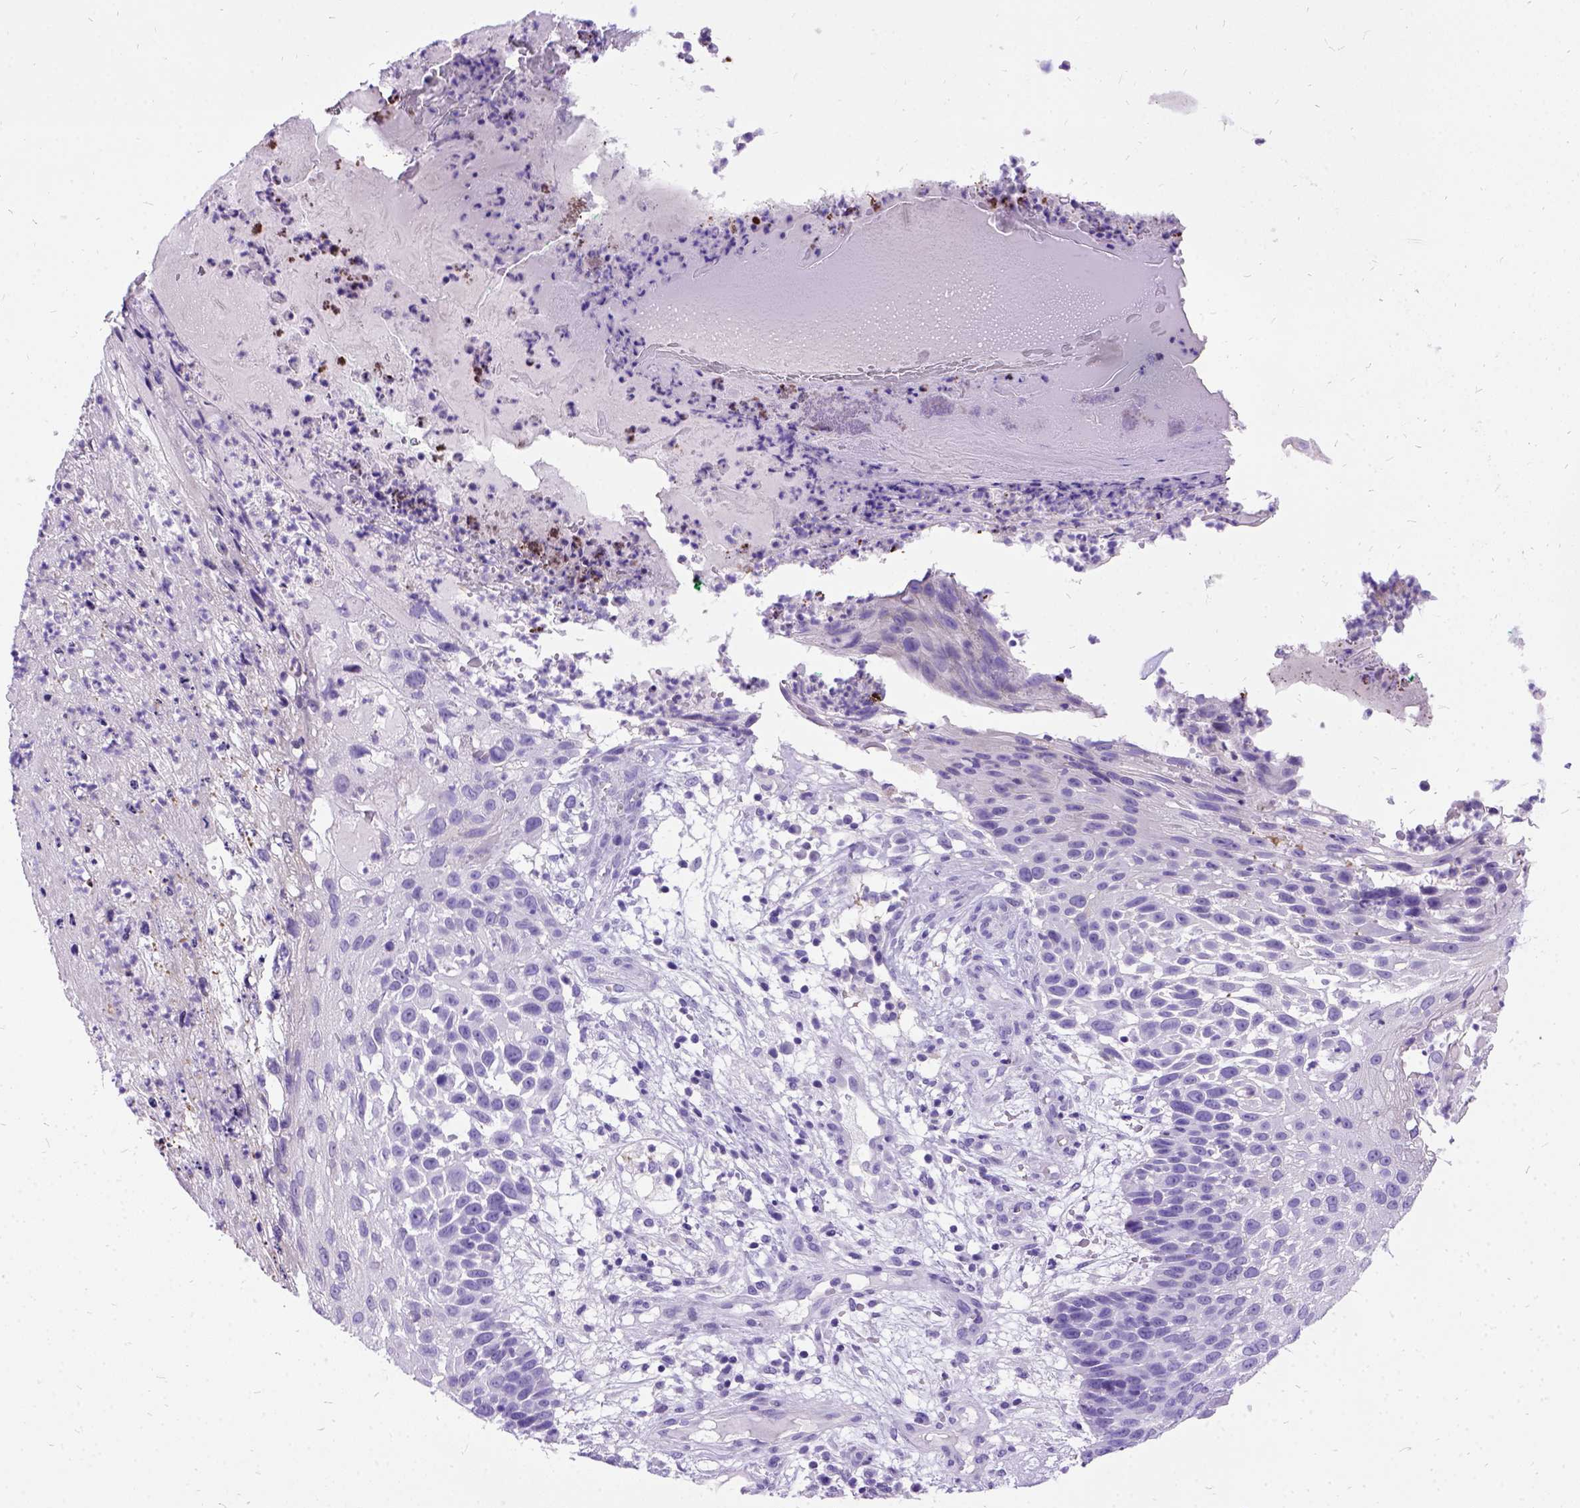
{"staining": {"intensity": "negative", "quantity": "none", "location": "none"}, "tissue": "skin cancer", "cell_type": "Tumor cells", "image_type": "cancer", "snomed": [{"axis": "morphology", "description": "Squamous cell carcinoma, NOS"}, {"axis": "topography", "description": "Skin"}], "caption": "The histopathology image reveals no significant expression in tumor cells of skin cancer.", "gene": "PRG2", "patient": {"sex": "male", "age": 92}}